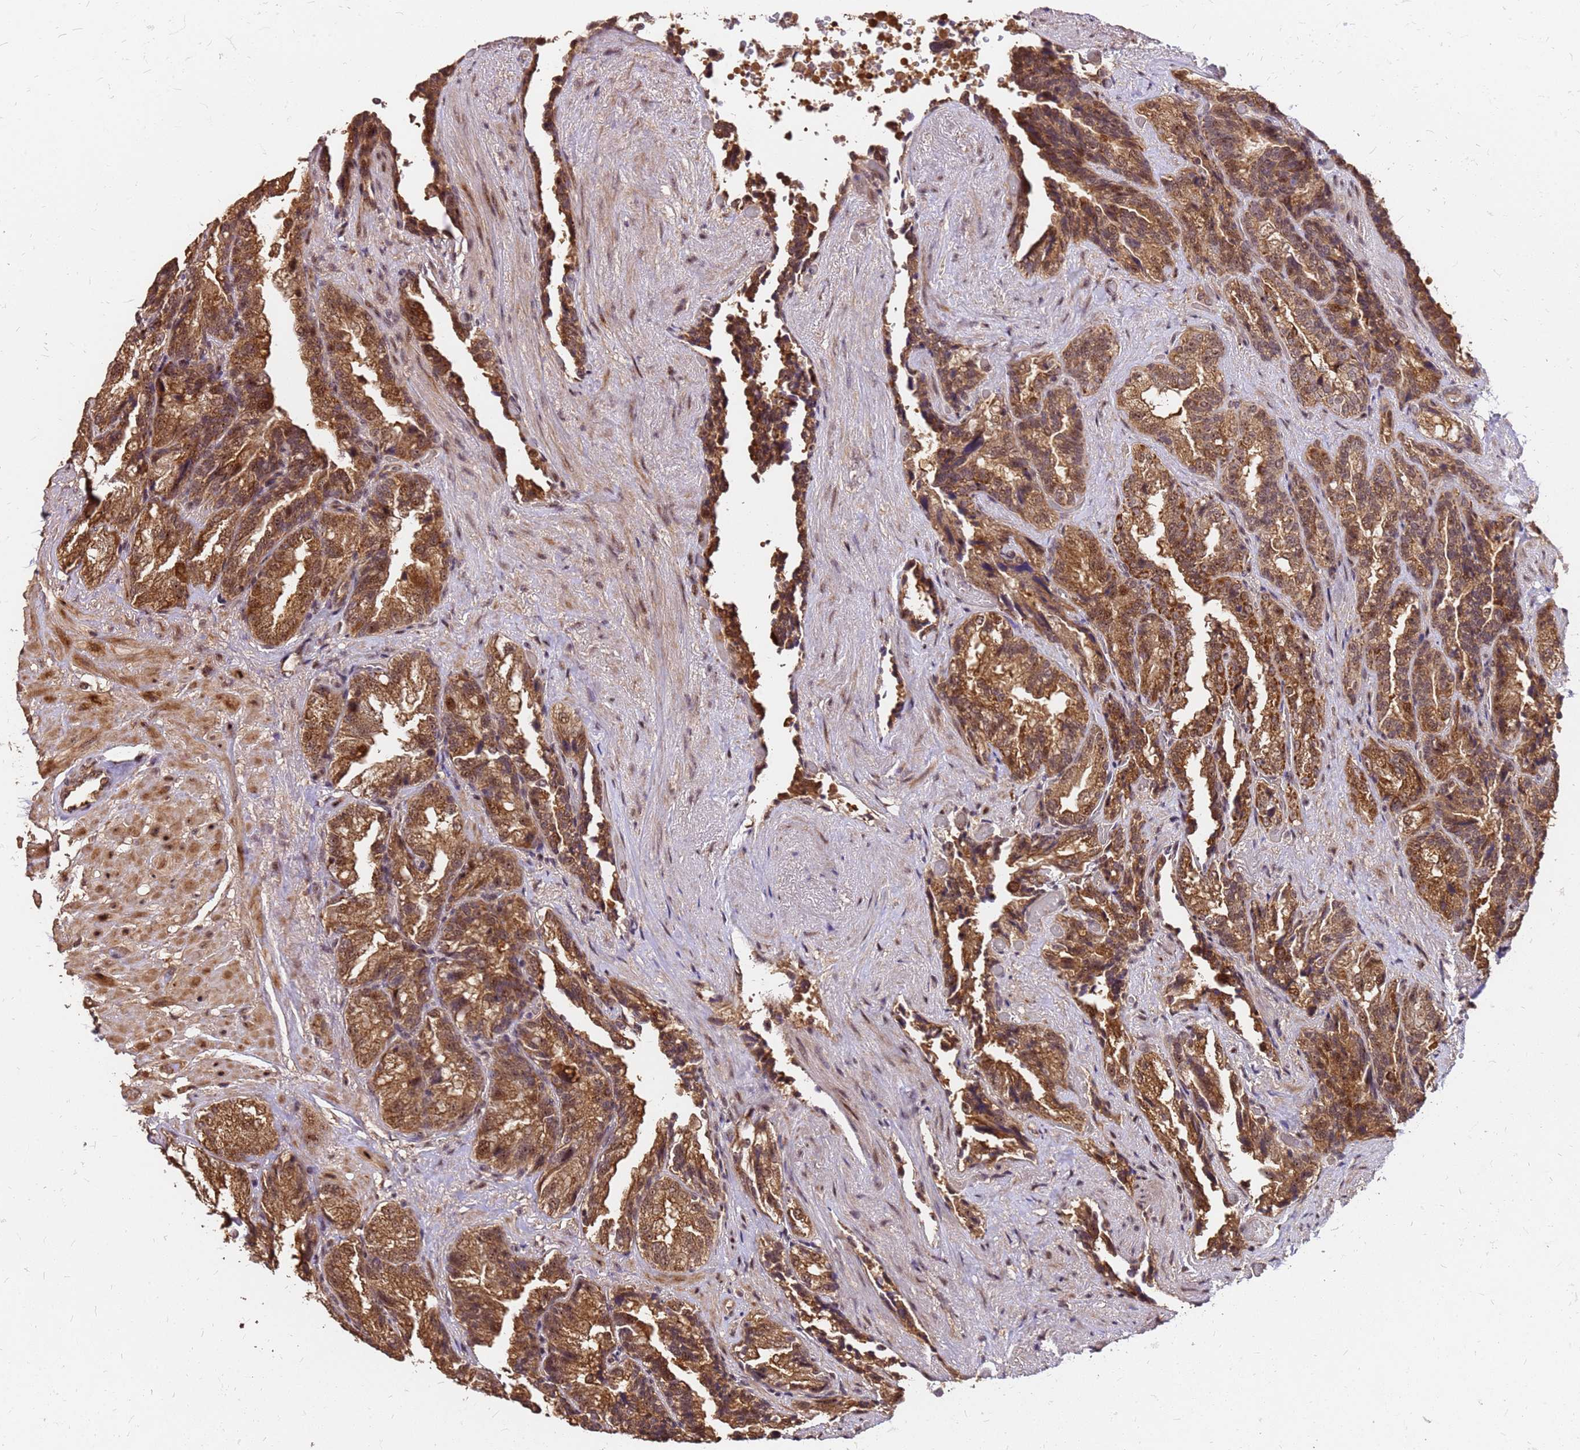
{"staining": {"intensity": "strong", "quantity": ">75%", "location": "cytoplasmic/membranous"}, "tissue": "seminal vesicle", "cell_type": "Glandular cells", "image_type": "normal", "snomed": [{"axis": "morphology", "description": "Normal tissue, NOS"}, {"axis": "topography", "description": "Seminal veicle"}, {"axis": "topography", "description": "Peripheral nerve tissue"}], "caption": "Human seminal vesicle stained with a brown dye demonstrates strong cytoplasmic/membranous positive positivity in approximately >75% of glandular cells.", "gene": "GPATCH8", "patient": {"sex": "male", "age": 63}}